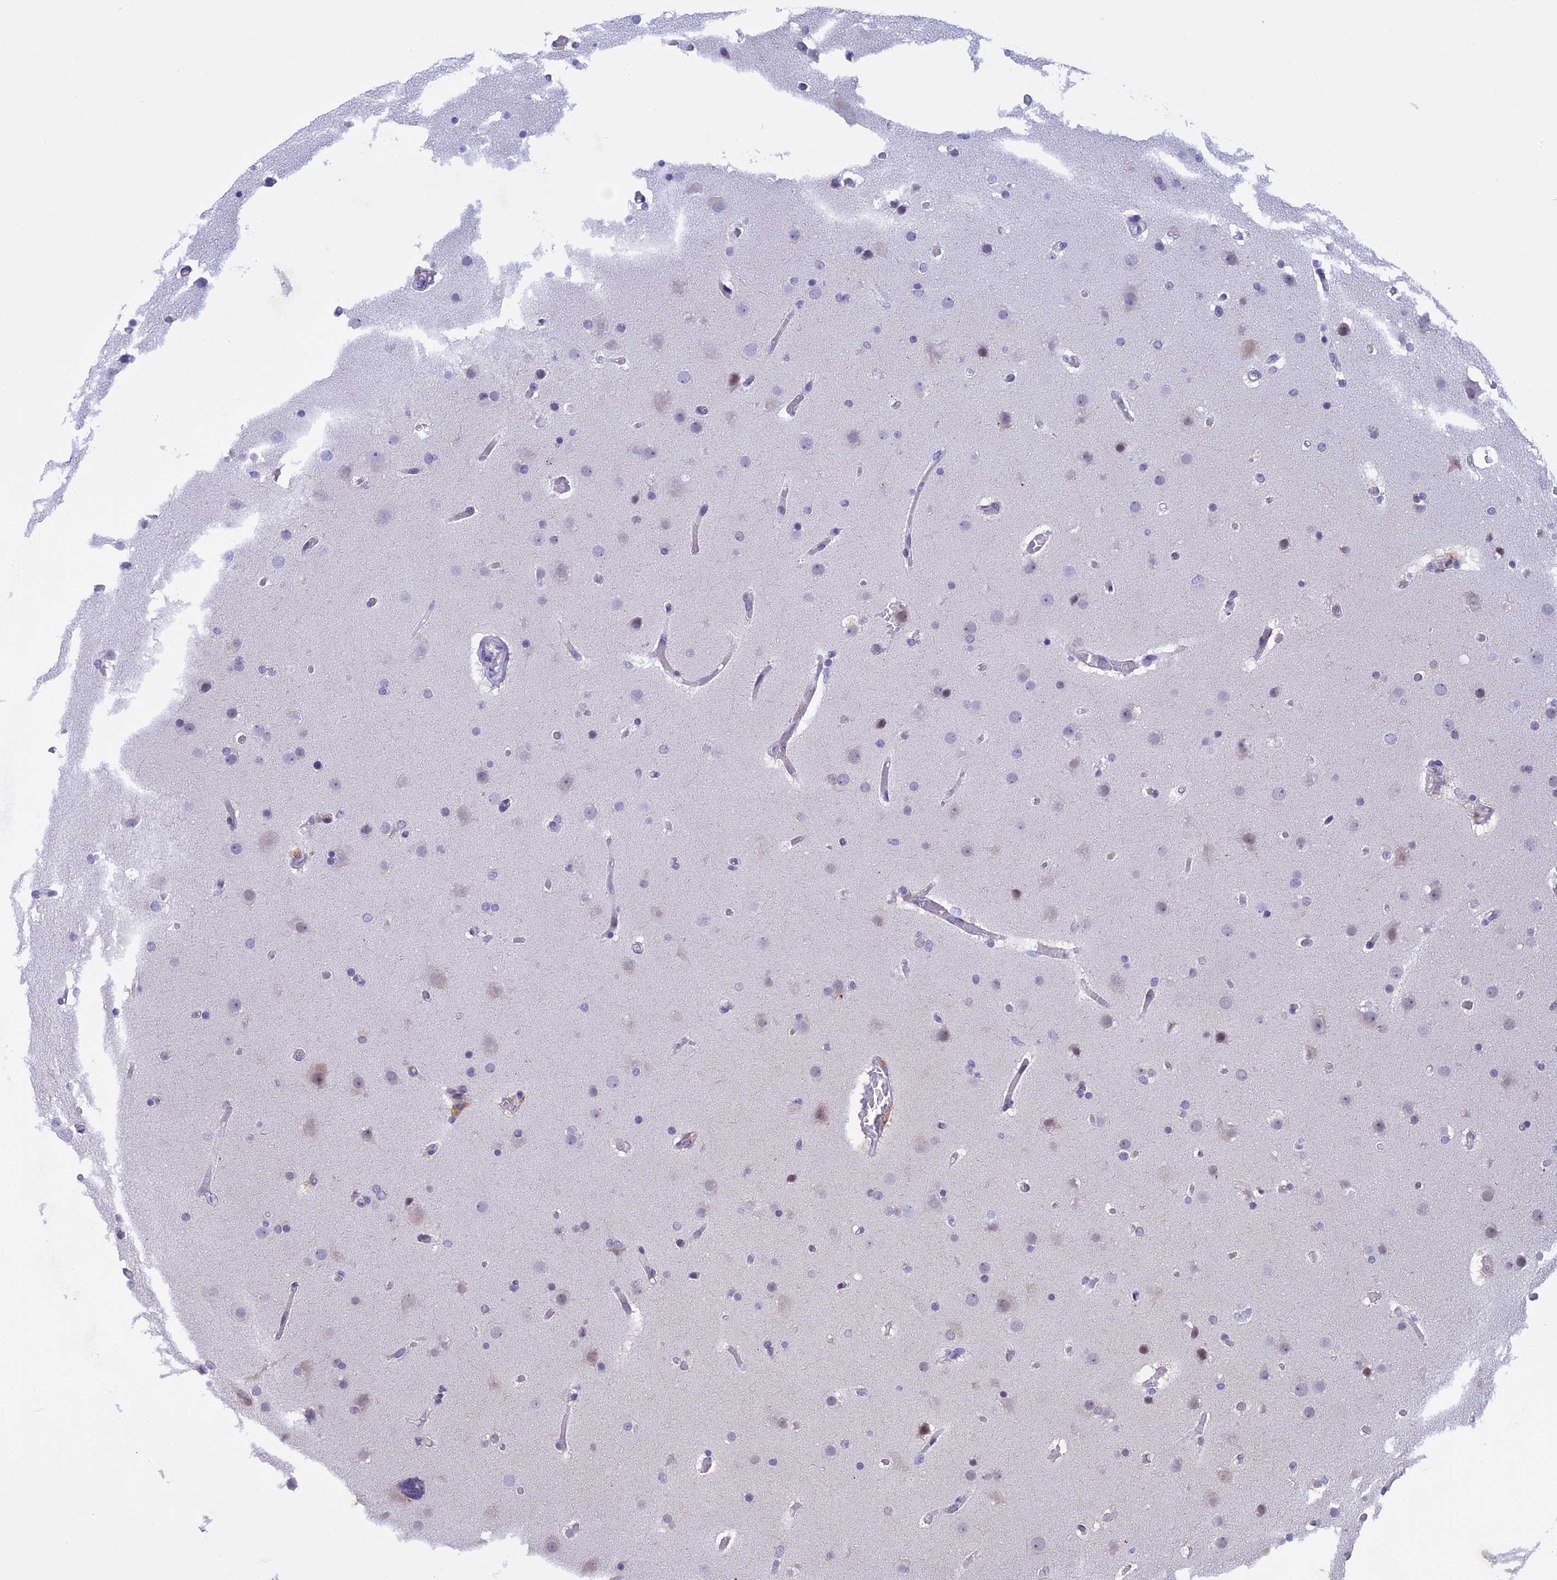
{"staining": {"intensity": "negative", "quantity": "none", "location": "none"}, "tissue": "glioma", "cell_type": "Tumor cells", "image_type": "cancer", "snomed": [{"axis": "morphology", "description": "Glioma, malignant, High grade"}, {"axis": "topography", "description": "Cerebral cortex"}], "caption": "DAB (3,3'-diaminobenzidine) immunohistochemical staining of human glioma reveals no significant expression in tumor cells. The staining is performed using DAB (3,3'-diaminobenzidine) brown chromogen with nuclei counter-stained in using hematoxylin.", "gene": "POLR2C", "patient": {"sex": "female", "age": 36}}